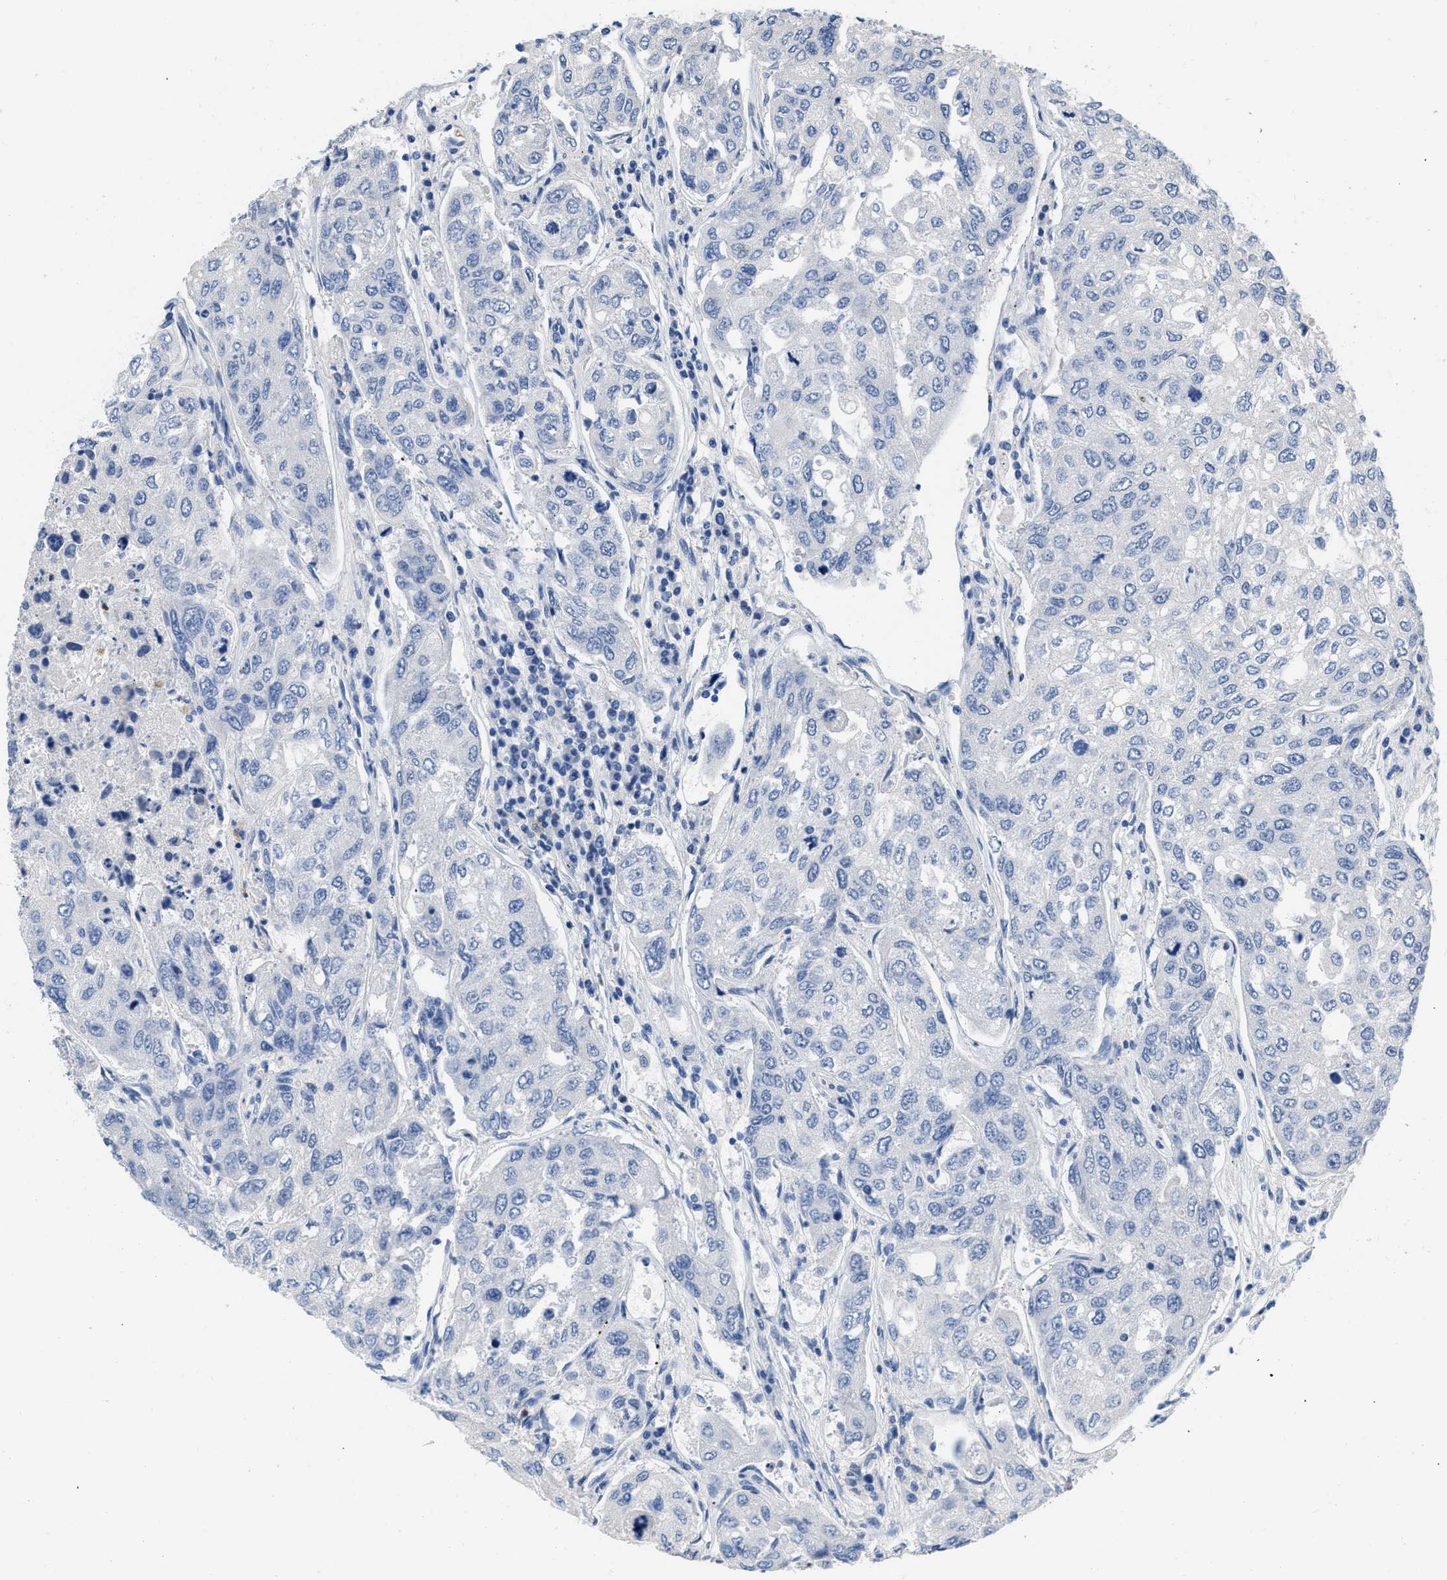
{"staining": {"intensity": "negative", "quantity": "none", "location": "none"}, "tissue": "urothelial cancer", "cell_type": "Tumor cells", "image_type": "cancer", "snomed": [{"axis": "morphology", "description": "Urothelial carcinoma, High grade"}, {"axis": "topography", "description": "Lymph node"}, {"axis": "topography", "description": "Urinary bladder"}], "caption": "High magnification brightfield microscopy of high-grade urothelial carcinoma stained with DAB (brown) and counterstained with hematoxylin (blue): tumor cells show no significant positivity. (IHC, brightfield microscopy, high magnification).", "gene": "BOLL", "patient": {"sex": "male", "age": 51}}